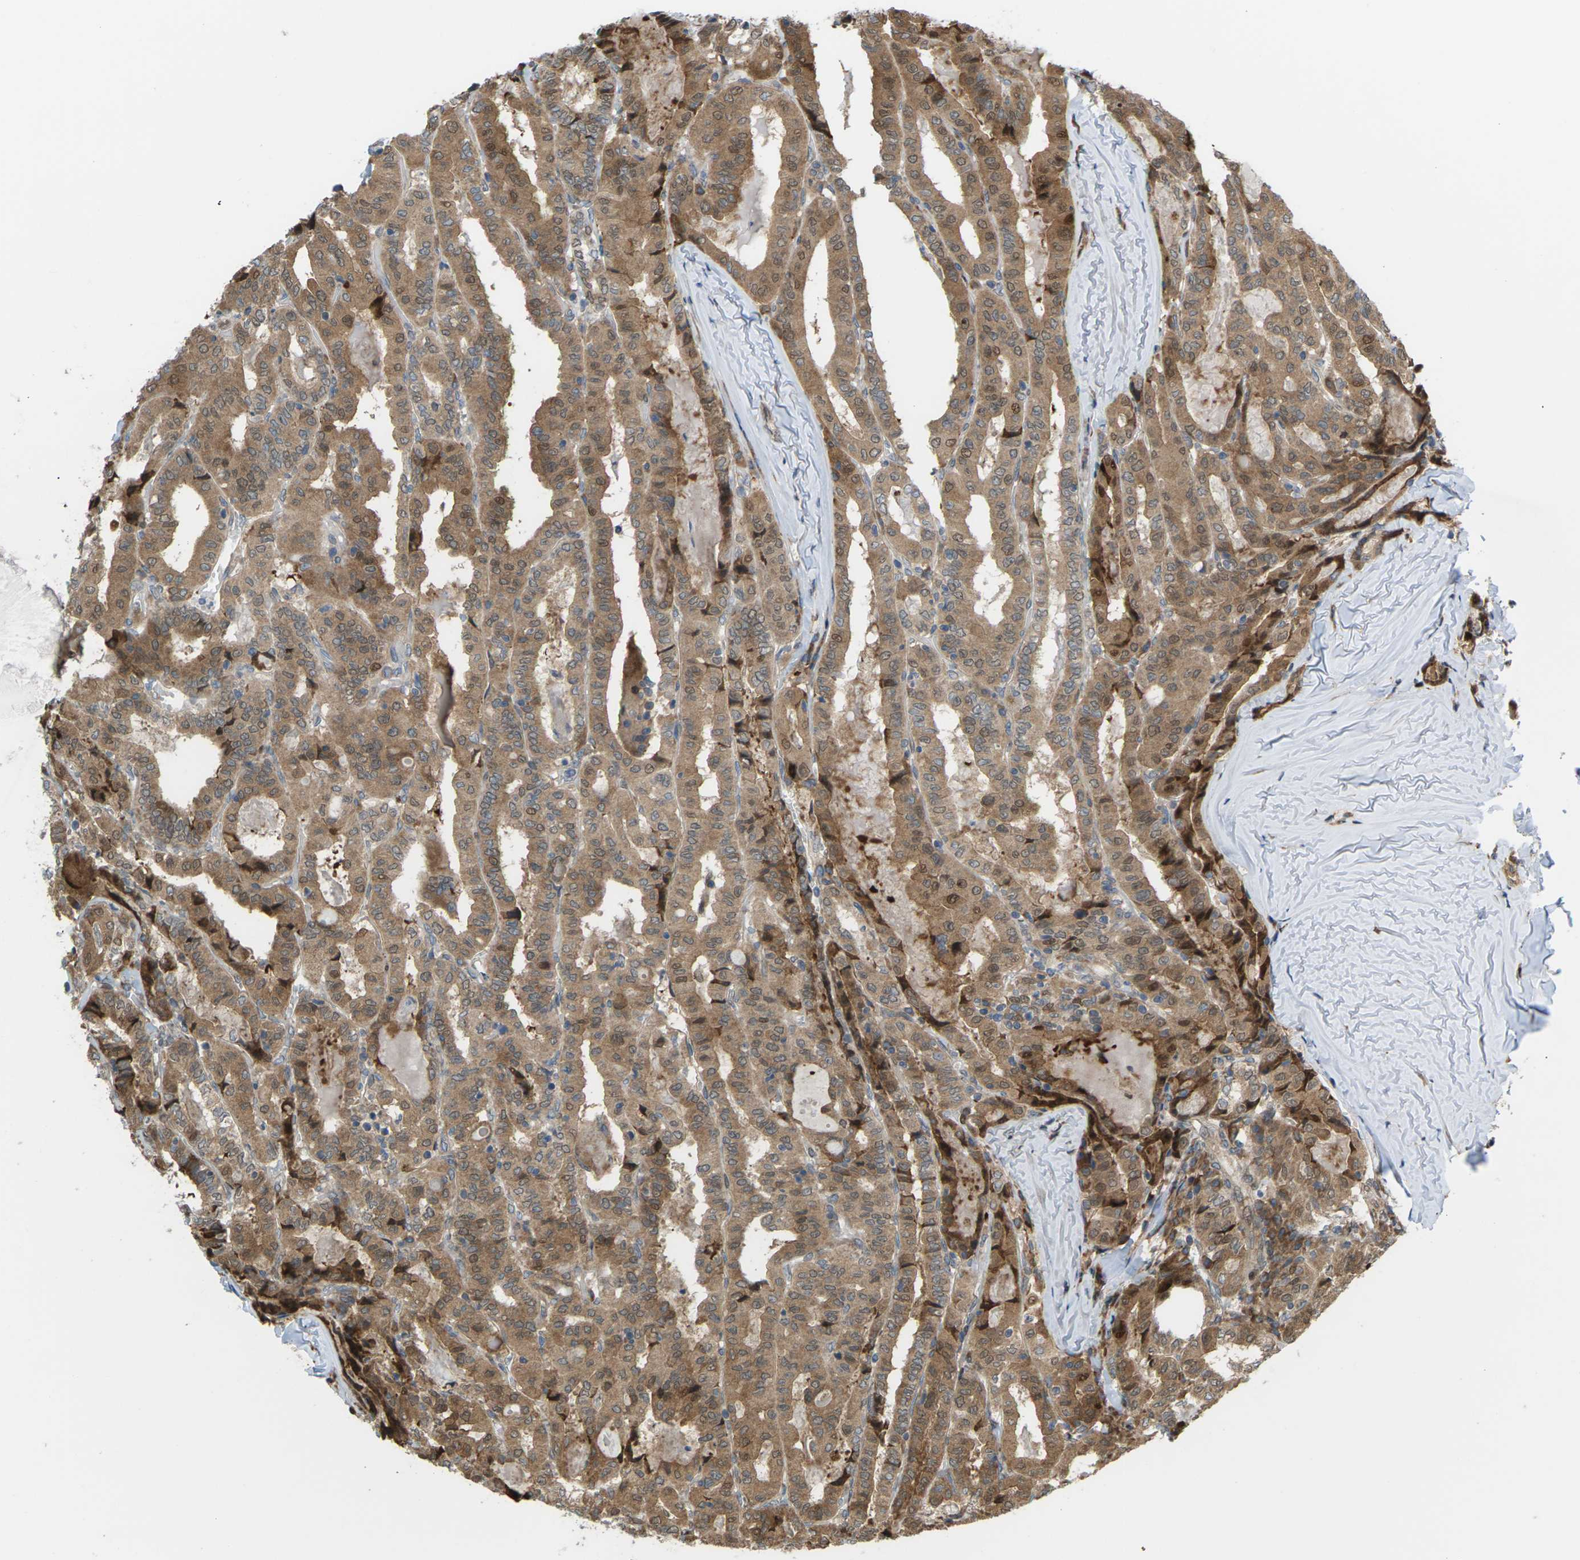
{"staining": {"intensity": "moderate", "quantity": ">75%", "location": "cytoplasmic/membranous,nuclear"}, "tissue": "thyroid cancer", "cell_type": "Tumor cells", "image_type": "cancer", "snomed": [{"axis": "morphology", "description": "Papillary adenocarcinoma, NOS"}, {"axis": "topography", "description": "Thyroid gland"}], "caption": "The immunohistochemical stain labels moderate cytoplasmic/membranous and nuclear expression in tumor cells of thyroid cancer tissue.", "gene": "ROBO1", "patient": {"sex": "female", "age": 42}}